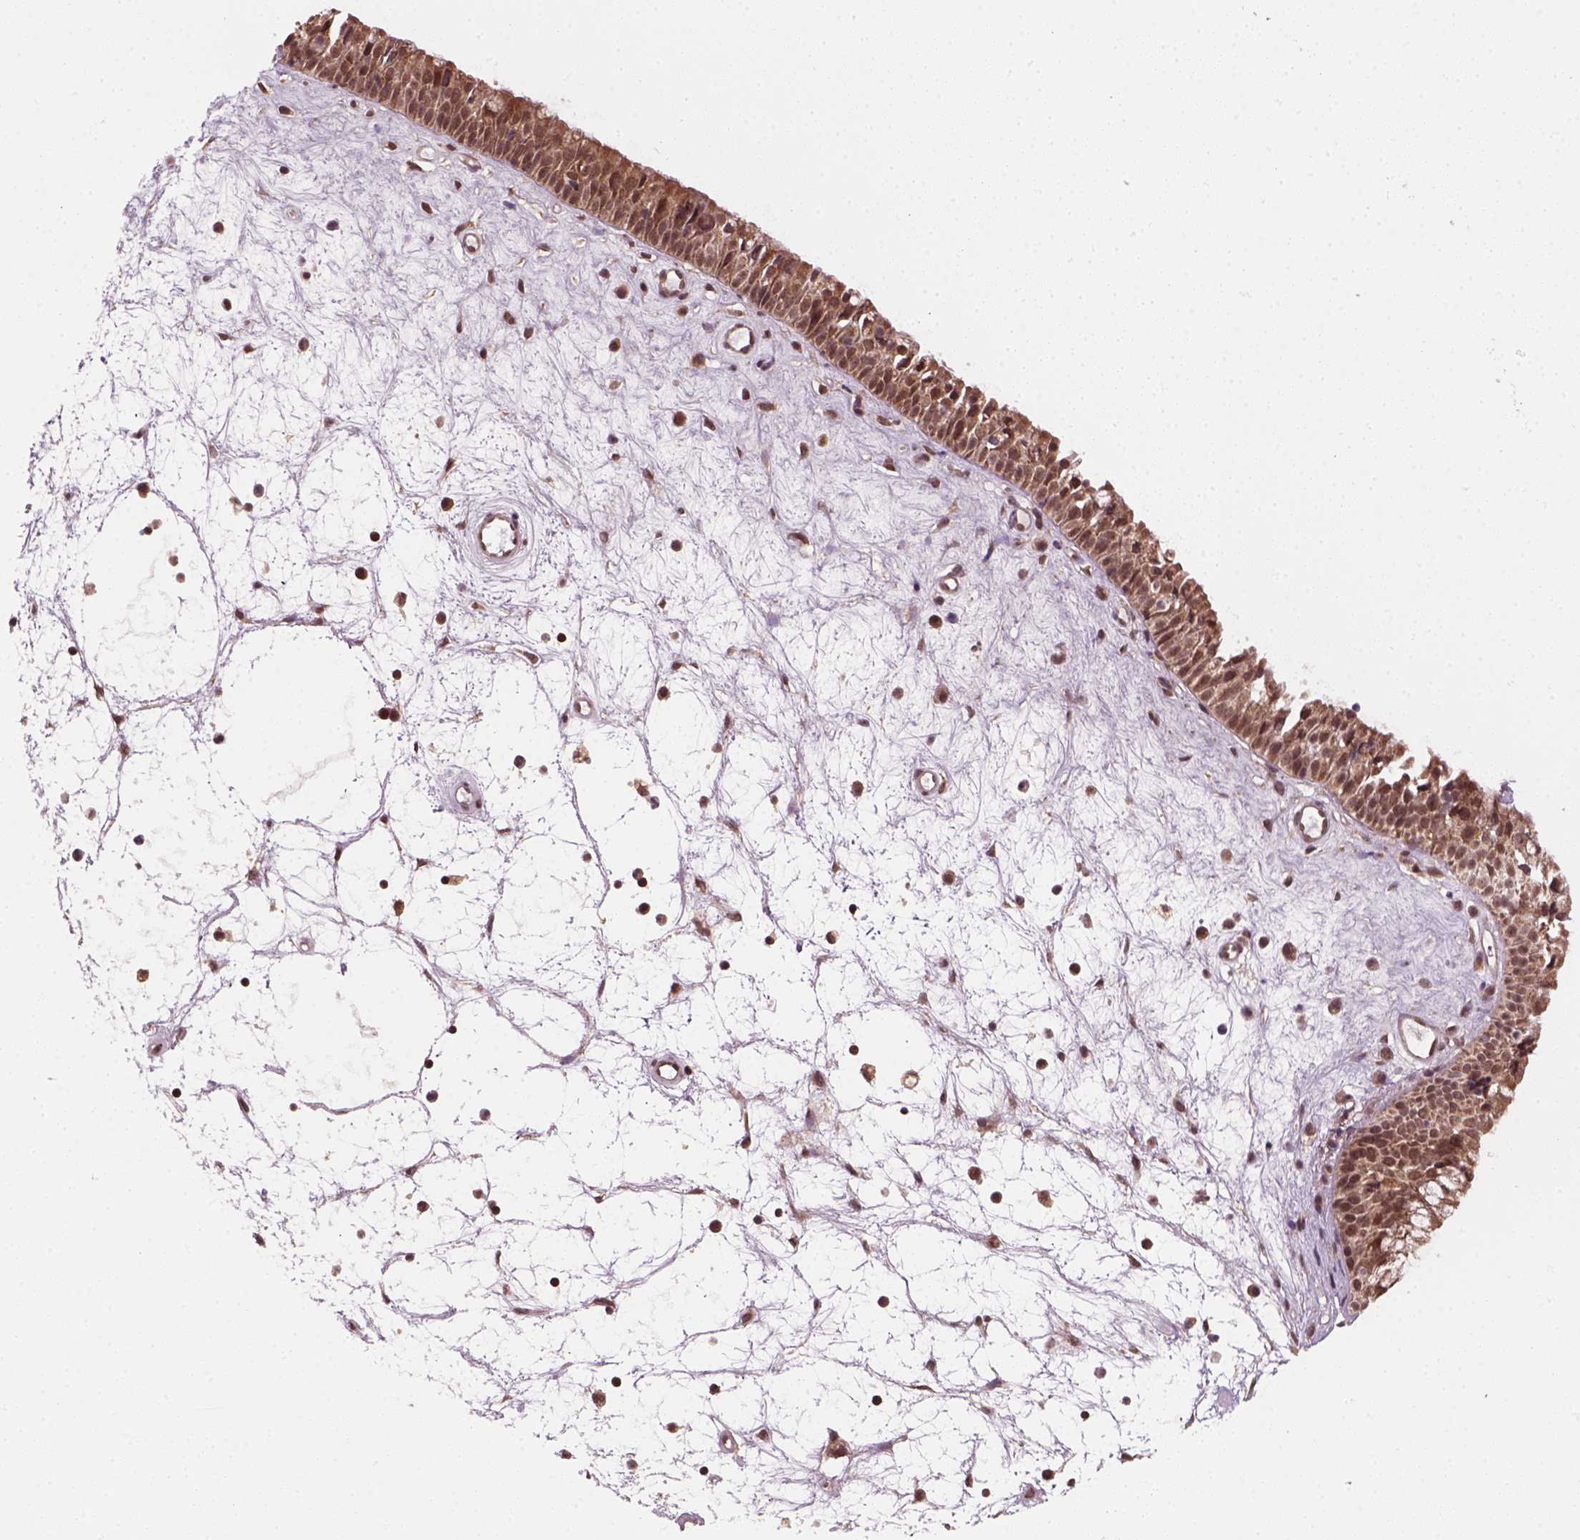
{"staining": {"intensity": "moderate", "quantity": "25%-75%", "location": "cytoplasmic/membranous,nuclear"}, "tissue": "nasopharynx", "cell_type": "Respiratory epithelial cells", "image_type": "normal", "snomed": [{"axis": "morphology", "description": "Normal tissue, NOS"}, {"axis": "topography", "description": "Nasopharynx"}], "caption": "DAB immunohistochemical staining of unremarkable nasopharynx shows moderate cytoplasmic/membranous,nuclear protein positivity in about 25%-75% of respiratory epithelial cells. (DAB (3,3'-diaminobenzidine) = brown stain, brightfield microscopy at high magnification).", "gene": "NUDT9", "patient": {"sex": "male", "age": 69}}